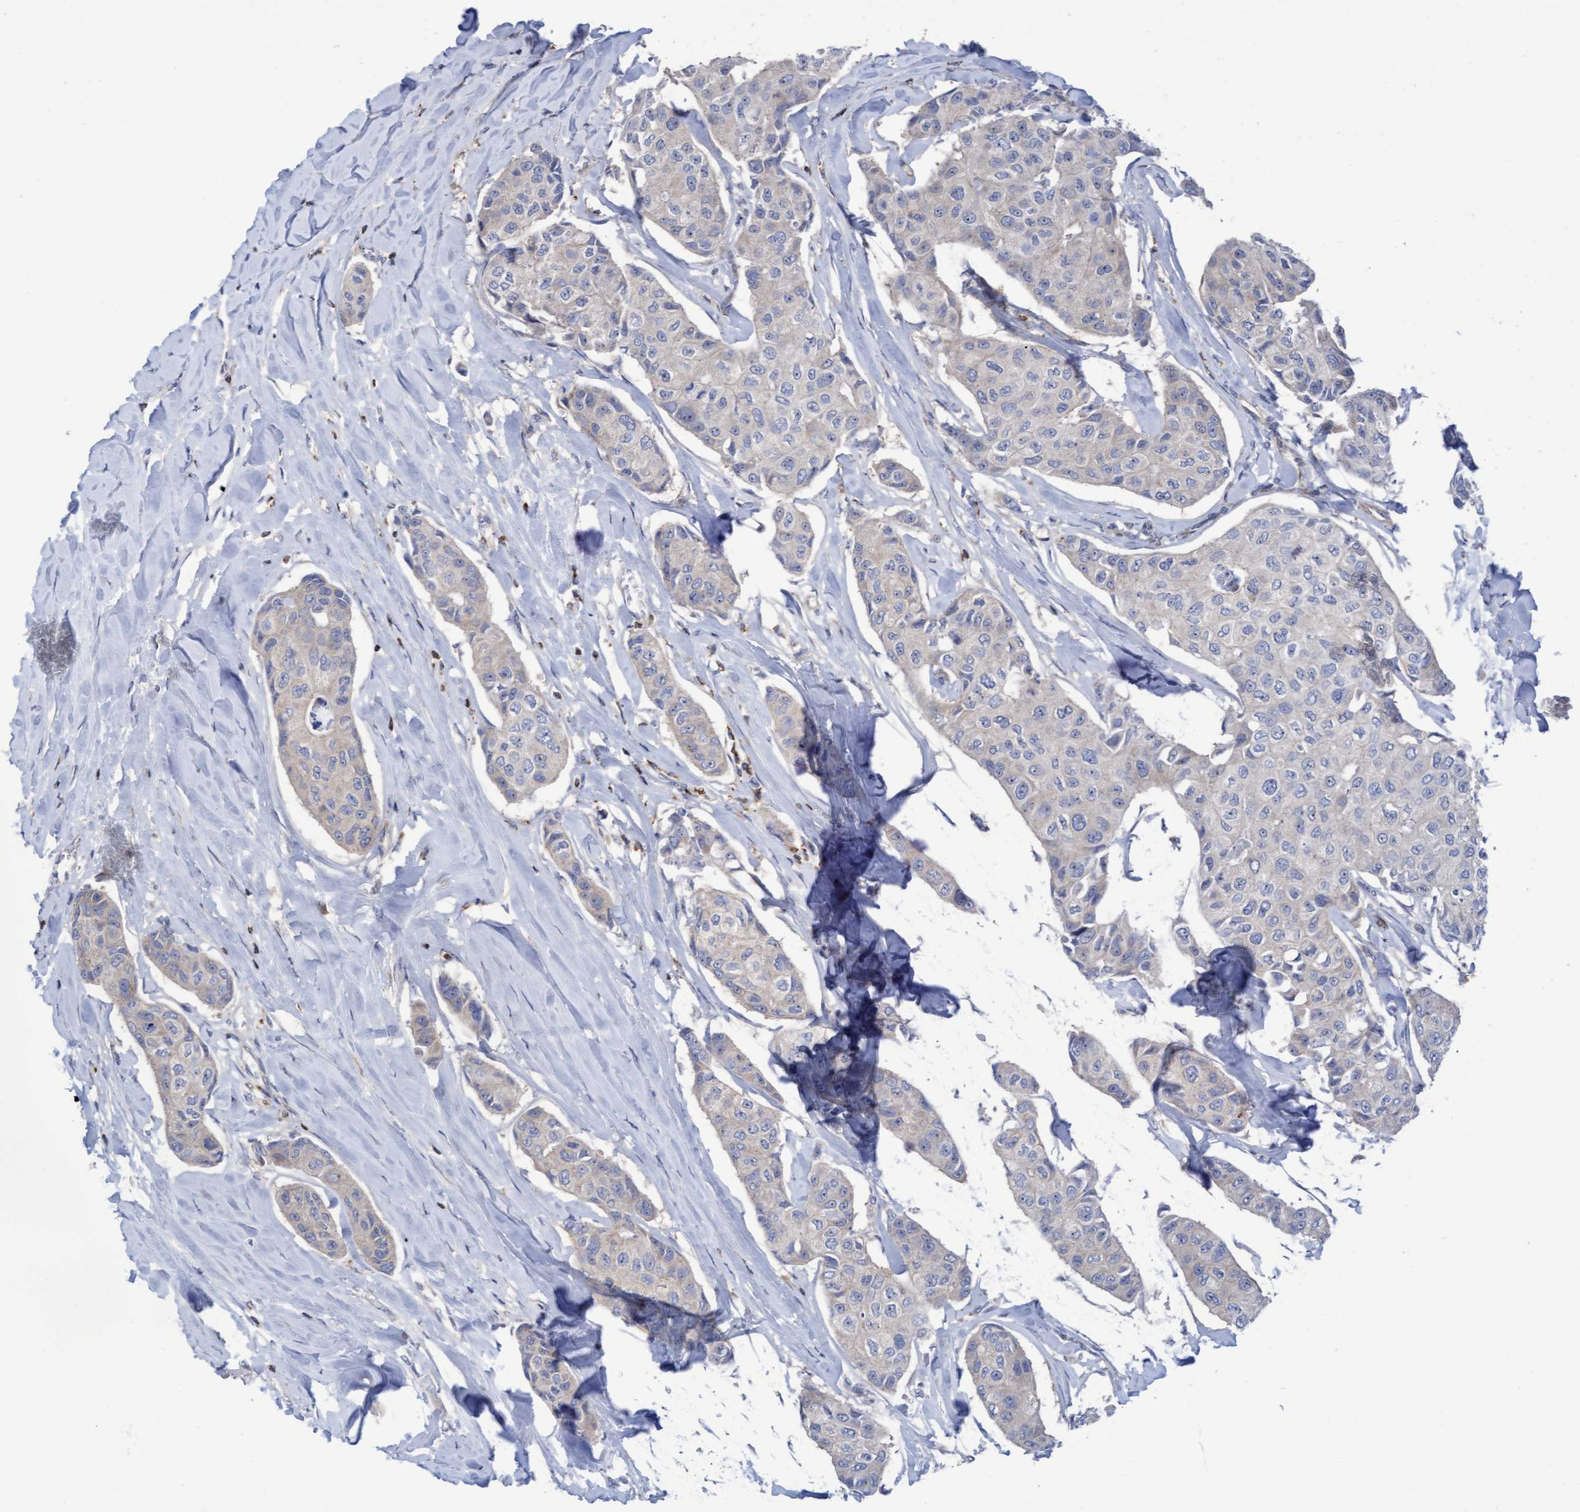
{"staining": {"intensity": "negative", "quantity": "none", "location": "none"}, "tissue": "breast cancer", "cell_type": "Tumor cells", "image_type": "cancer", "snomed": [{"axis": "morphology", "description": "Duct carcinoma"}, {"axis": "topography", "description": "Breast"}], "caption": "Immunohistochemistry of human breast intraductal carcinoma shows no expression in tumor cells.", "gene": "FNBP1", "patient": {"sex": "female", "age": 80}}